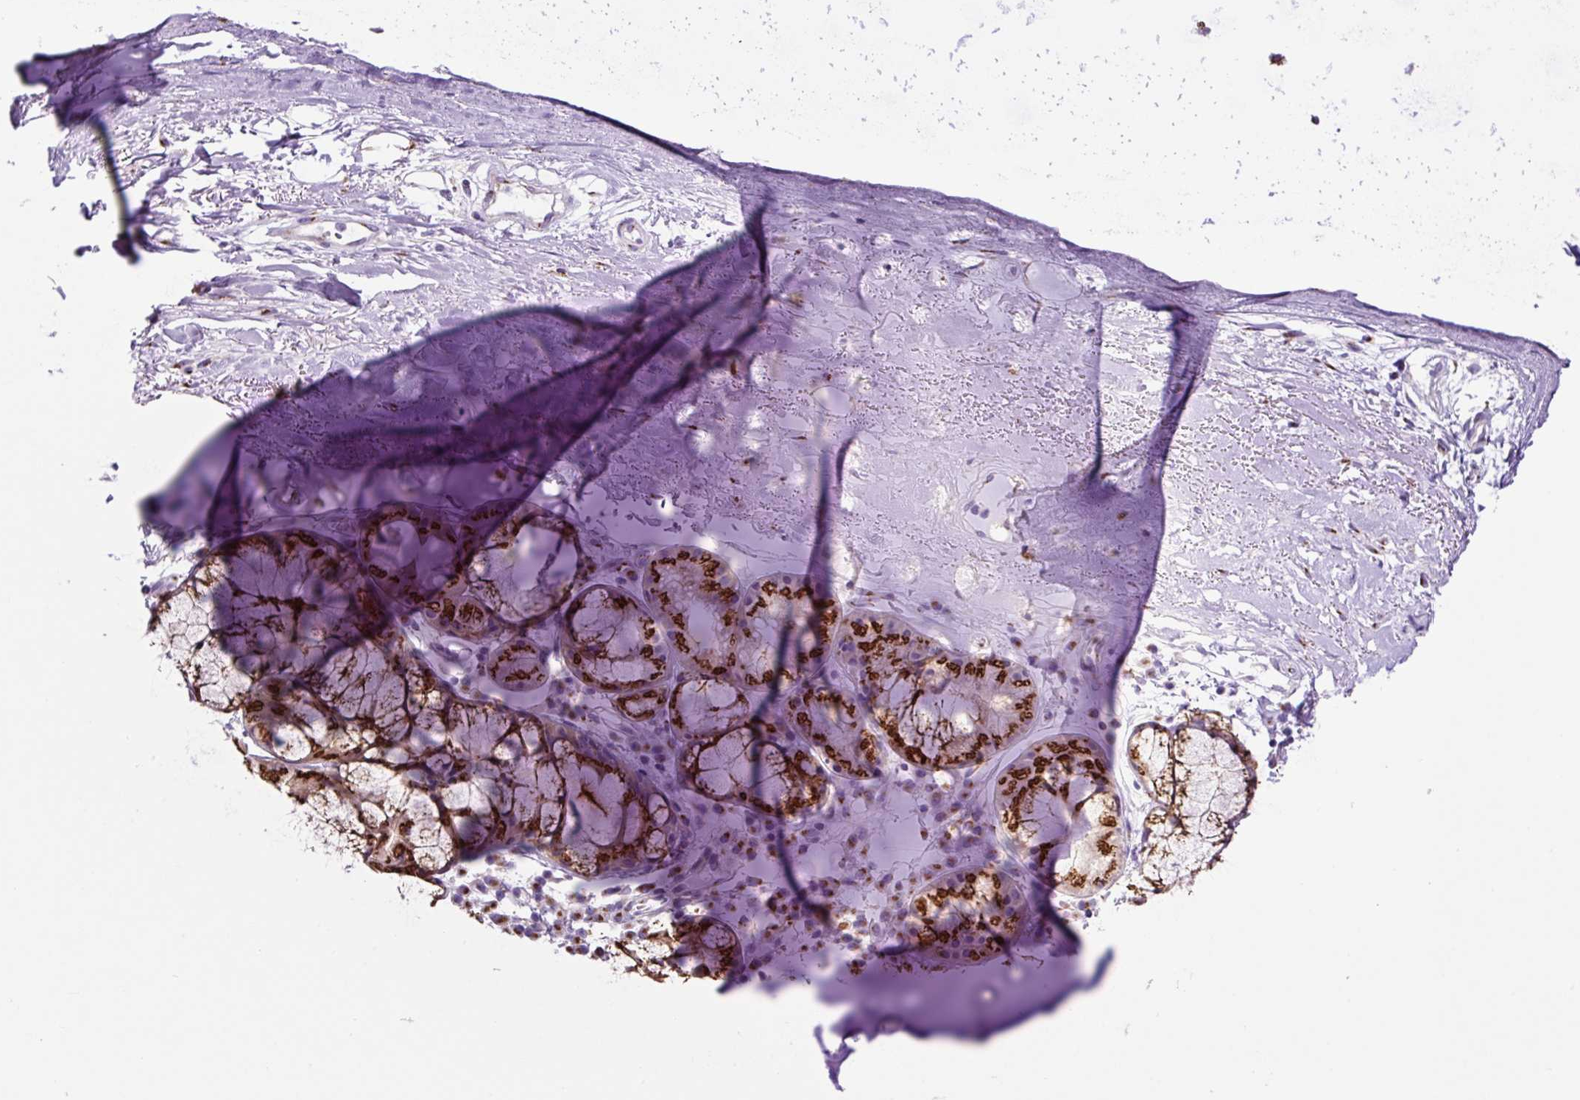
{"staining": {"intensity": "negative", "quantity": "none", "location": "none"}, "tissue": "adipose tissue", "cell_type": "Adipocytes", "image_type": "normal", "snomed": [{"axis": "morphology", "description": "Normal tissue, NOS"}, {"axis": "topography", "description": "Cartilage tissue"}, {"axis": "topography", "description": "Nasopharynx"}, {"axis": "topography", "description": "Thyroid gland"}], "caption": "Immunohistochemical staining of benign adipose tissue shows no significant expression in adipocytes. The staining is performed using DAB brown chromogen with nuclei counter-stained in using hematoxylin.", "gene": "GORASP1", "patient": {"sex": "male", "age": 63}}